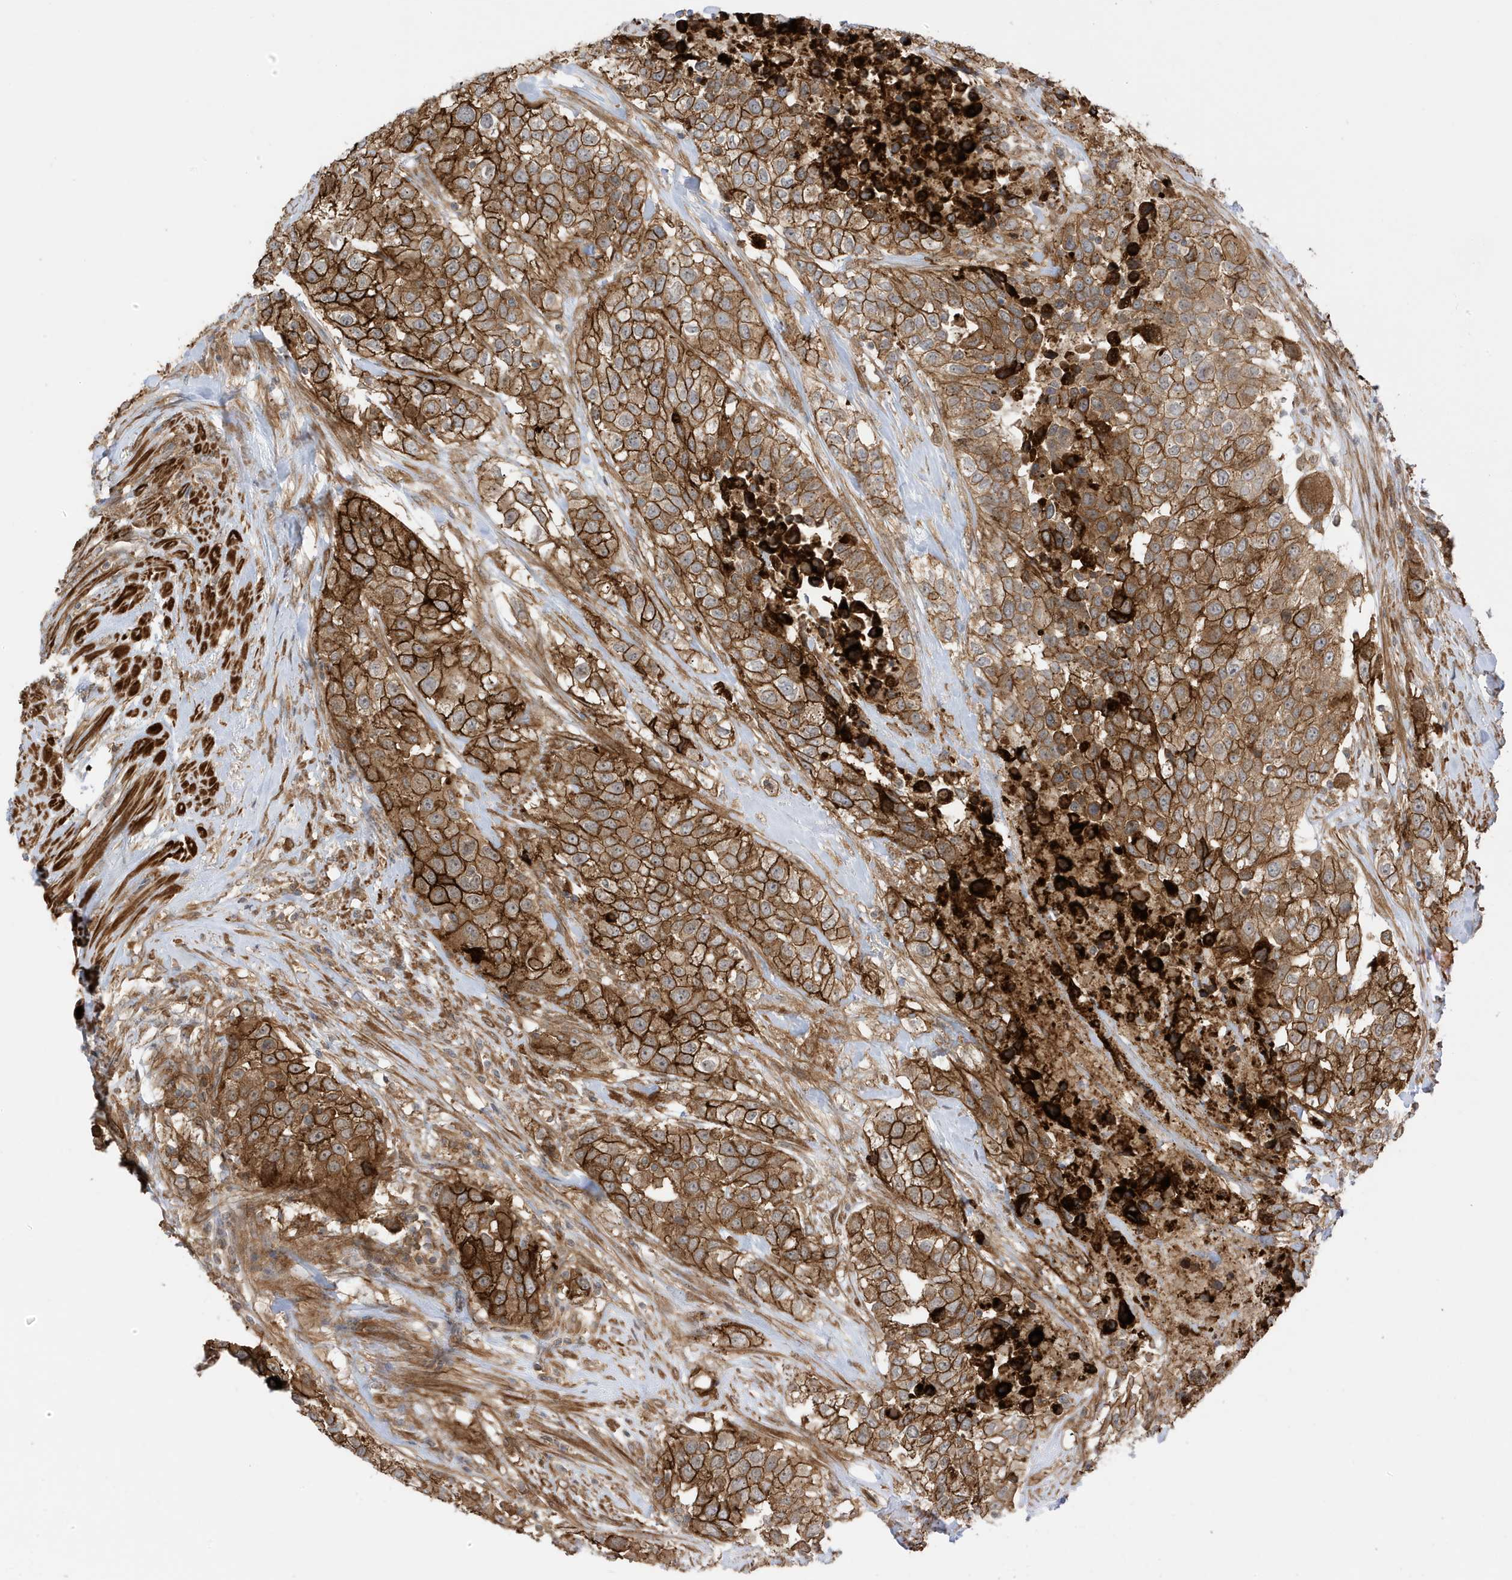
{"staining": {"intensity": "strong", "quantity": ">75%", "location": "cytoplasmic/membranous"}, "tissue": "urothelial cancer", "cell_type": "Tumor cells", "image_type": "cancer", "snomed": [{"axis": "morphology", "description": "Urothelial carcinoma, High grade"}, {"axis": "topography", "description": "Urinary bladder"}], "caption": "High-grade urothelial carcinoma stained with immunohistochemistry (IHC) shows strong cytoplasmic/membranous positivity in approximately >75% of tumor cells.", "gene": "CDC42EP3", "patient": {"sex": "female", "age": 80}}